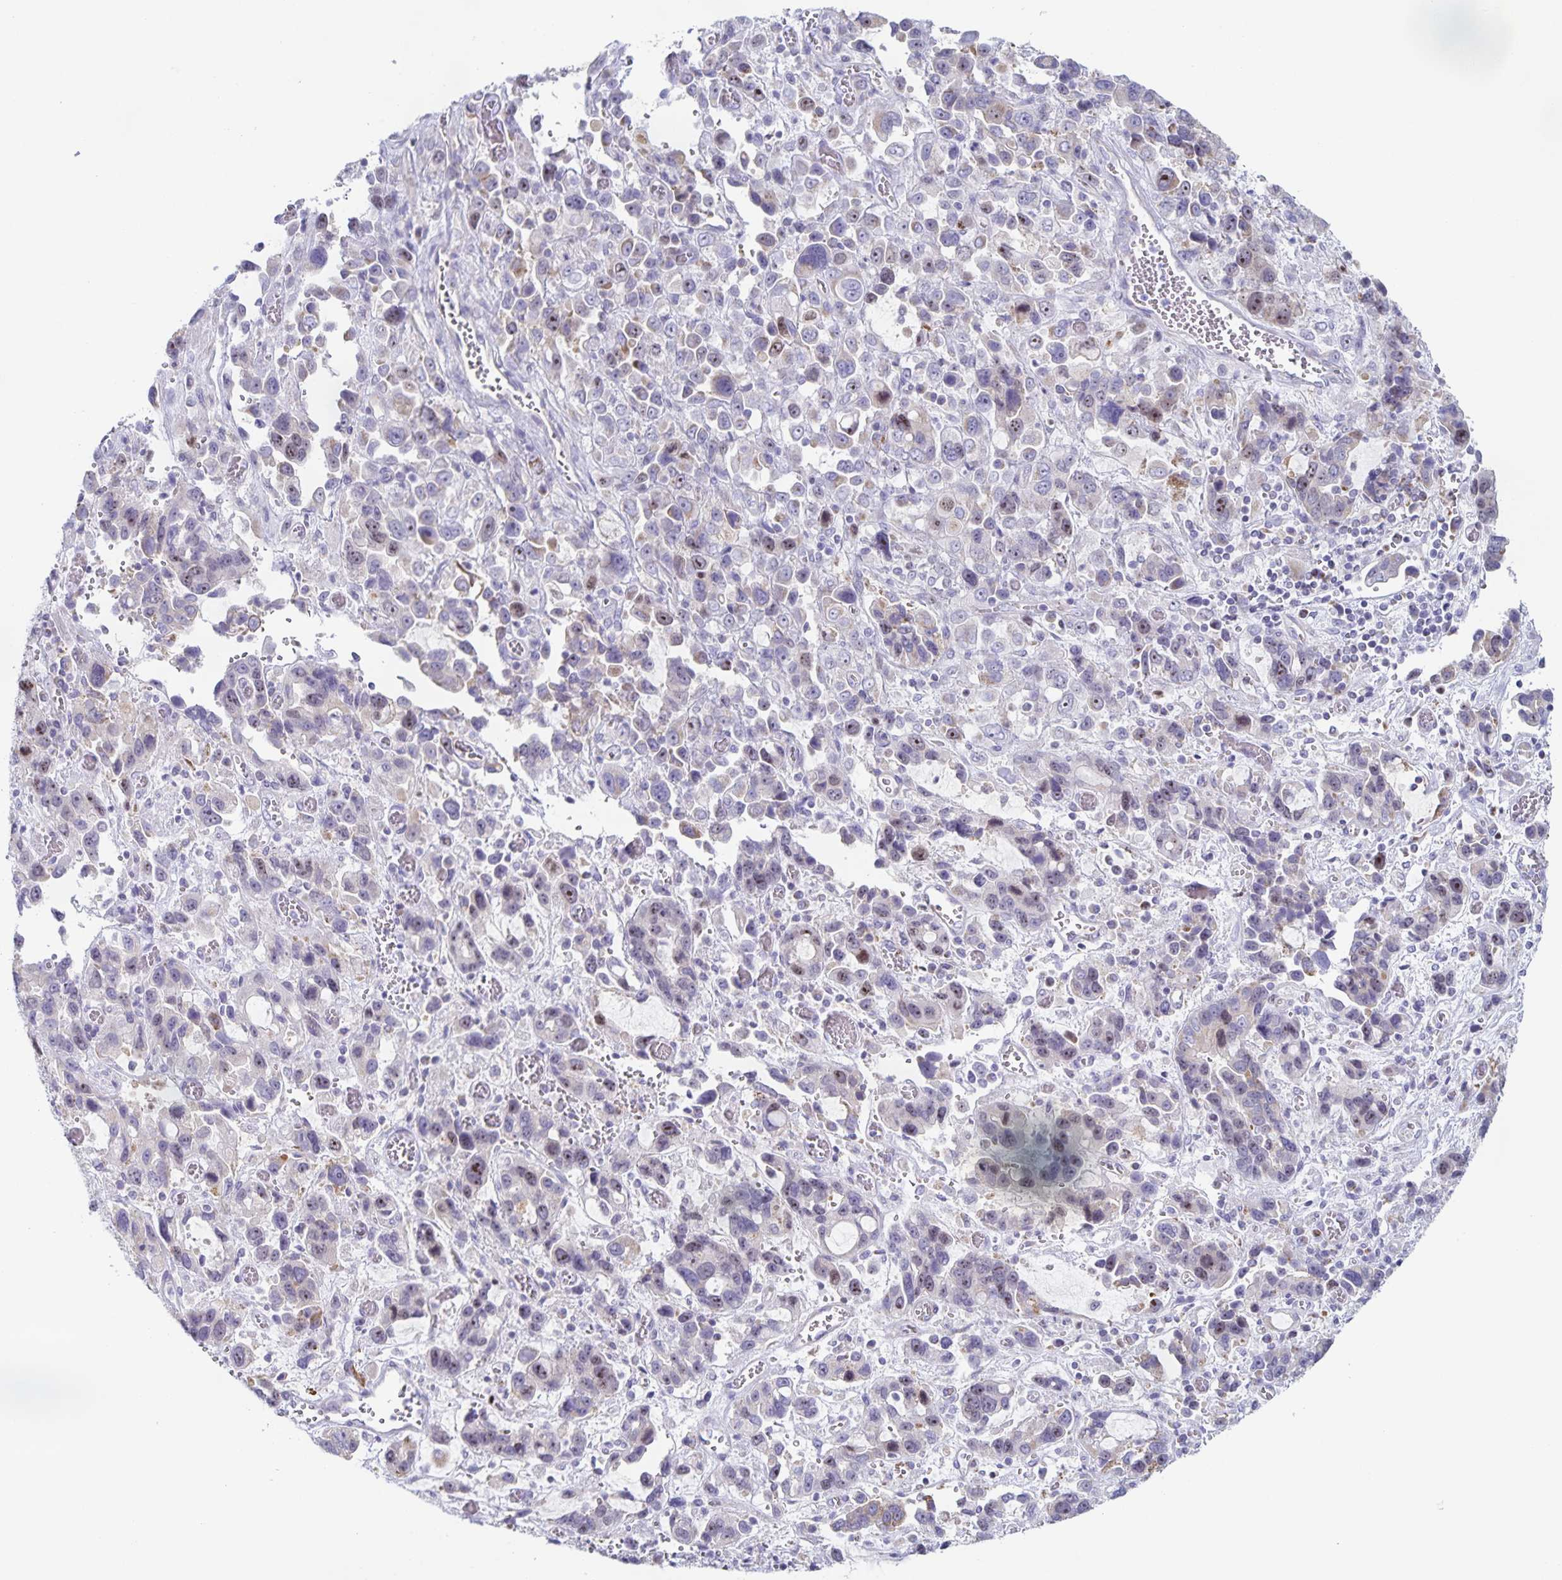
{"staining": {"intensity": "weak", "quantity": "25%-75%", "location": "cytoplasmic/membranous,nuclear"}, "tissue": "stomach cancer", "cell_type": "Tumor cells", "image_type": "cancer", "snomed": [{"axis": "morphology", "description": "Adenocarcinoma, NOS"}, {"axis": "topography", "description": "Stomach, upper"}], "caption": "High-magnification brightfield microscopy of adenocarcinoma (stomach) stained with DAB (3,3'-diaminobenzidine) (brown) and counterstained with hematoxylin (blue). tumor cells exhibit weak cytoplasmic/membranous and nuclear staining is seen in approximately25%-75% of cells. The protein of interest is shown in brown color, while the nuclei are stained blue.", "gene": "CENPH", "patient": {"sex": "female", "age": 81}}